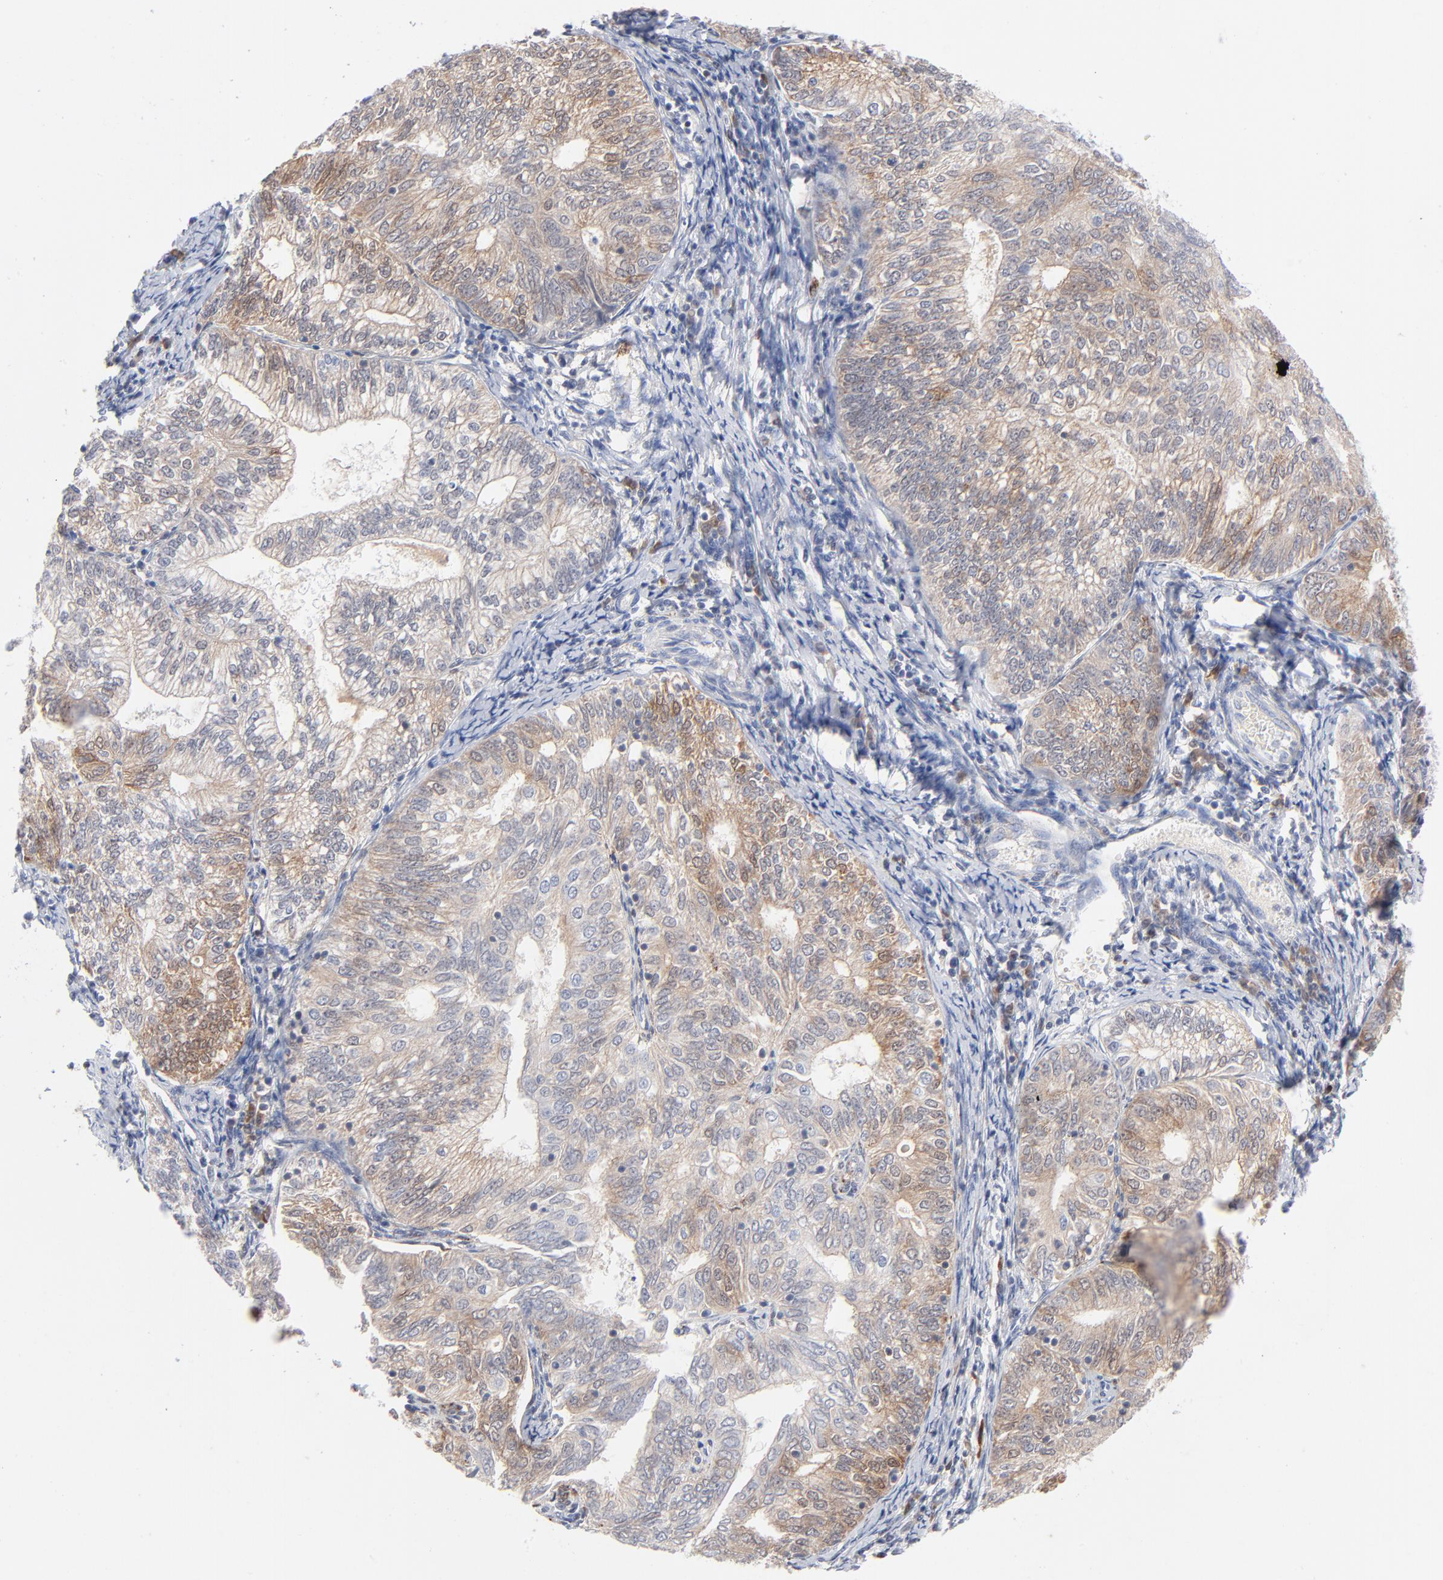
{"staining": {"intensity": "moderate", "quantity": ">75%", "location": "cytoplasmic/membranous"}, "tissue": "endometrial cancer", "cell_type": "Tumor cells", "image_type": "cancer", "snomed": [{"axis": "morphology", "description": "Adenocarcinoma, NOS"}, {"axis": "topography", "description": "Endometrium"}], "caption": "High-power microscopy captured an immunohistochemistry (IHC) micrograph of endometrial adenocarcinoma, revealing moderate cytoplasmic/membranous staining in about >75% of tumor cells. The protein is shown in brown color, while the nuclei are stained blue.", "gene": "CHCHD10", "patient": {"sex": "female", "age": 69}}